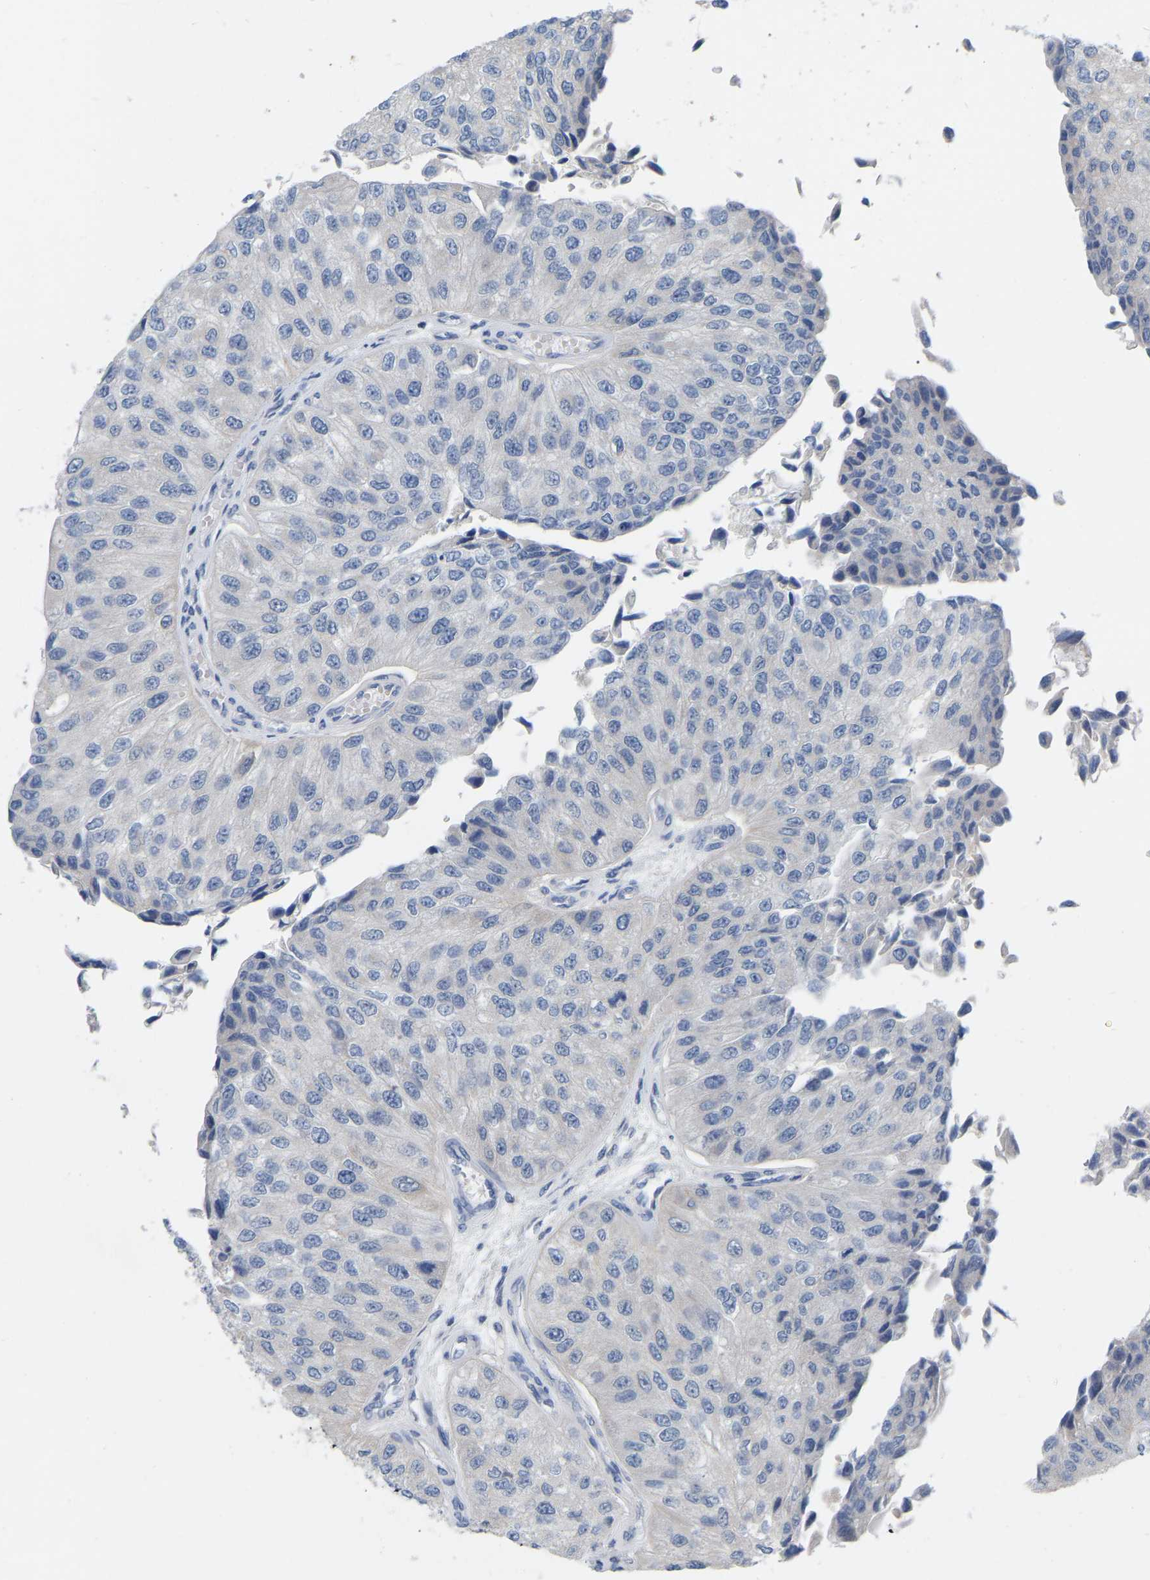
{"staining": {"intensity": "negative", "quantity": "none", "location": "none"}, "tissue": "urothelial cancer", "cell_type": "Tumor cells", "image_type": "cancer", "snomed": [{"axis": "morphology", "description": "Urothelial carcinoma, High grade"}, {"axis": "topography", "description": "Kidney"}, {"axis": "topography", "description": "Urinary bladder"}], "caption": "High power microscopy photomicrograph of an IHC histopathology image of urothelial cancer, revealing no significant staining in tumor cells.", "gene": "WIPI2", "patient": {"sex": "male", "age": 77}}